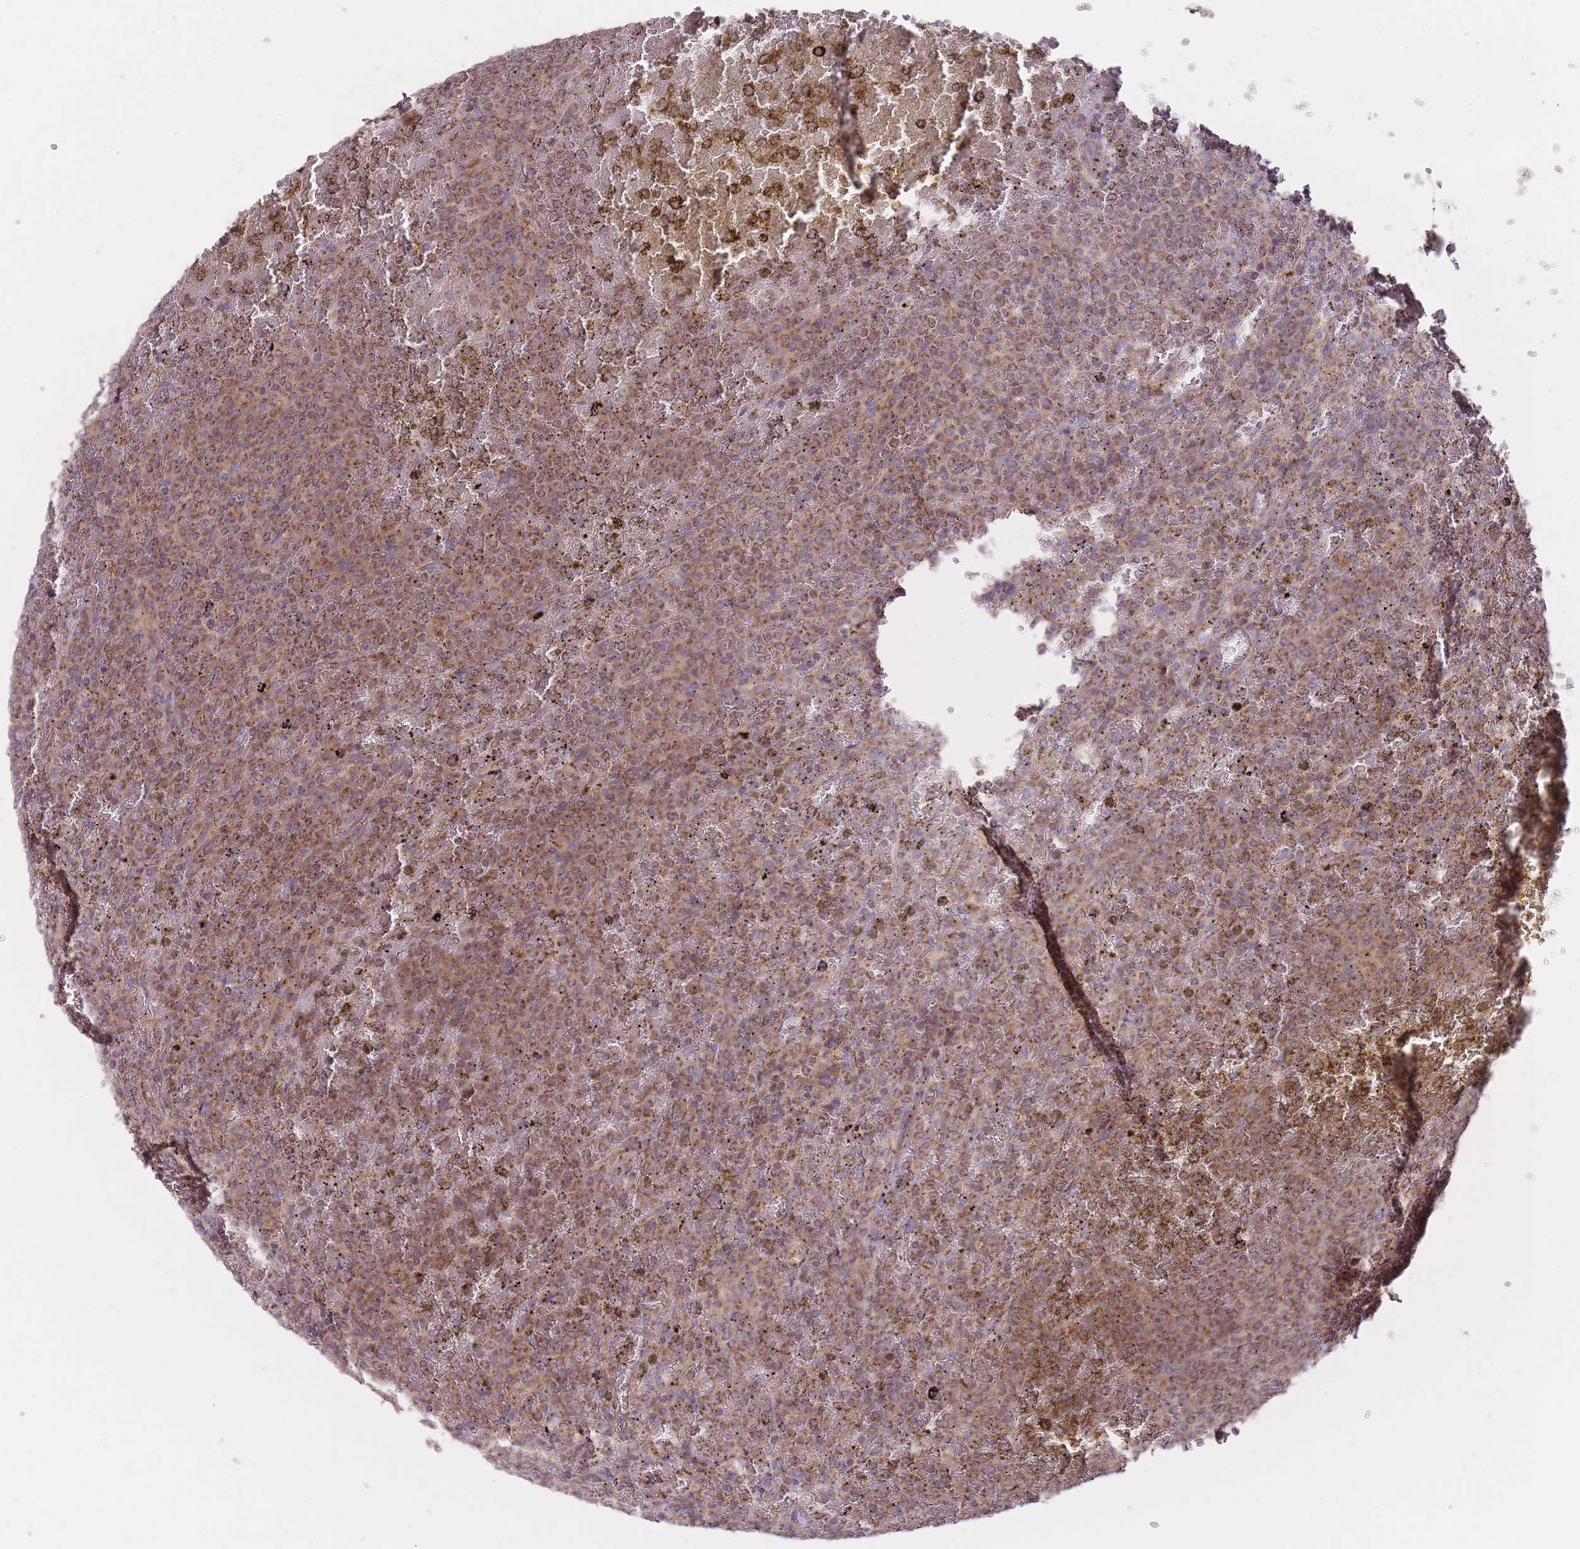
{"staining": {"intensity": "moderate", "quantity": ">75%", "location": "cytoplasmic/membranous"}, "tissue": "lymphoma", "cell_type": "Tumor cells", "image_type": "cancer", "snomed": [{"axis": "morphology", "description": "Malignant lymphoma, non-Hodgkin's type, Low grade"}, {"axis": "topography", "description": "Spleen"}], "caption": "Low-grade malignant lymphoma, non-Hodgkin's type stained with DAB (3,3'-diaminobenzidine) IHC shows medium levels of moderate cytoplasmic/membranous staining in about >75% of tumor cells.", "gene": "NDUFA9", "patient": {"sex": "male", "age": 60}}